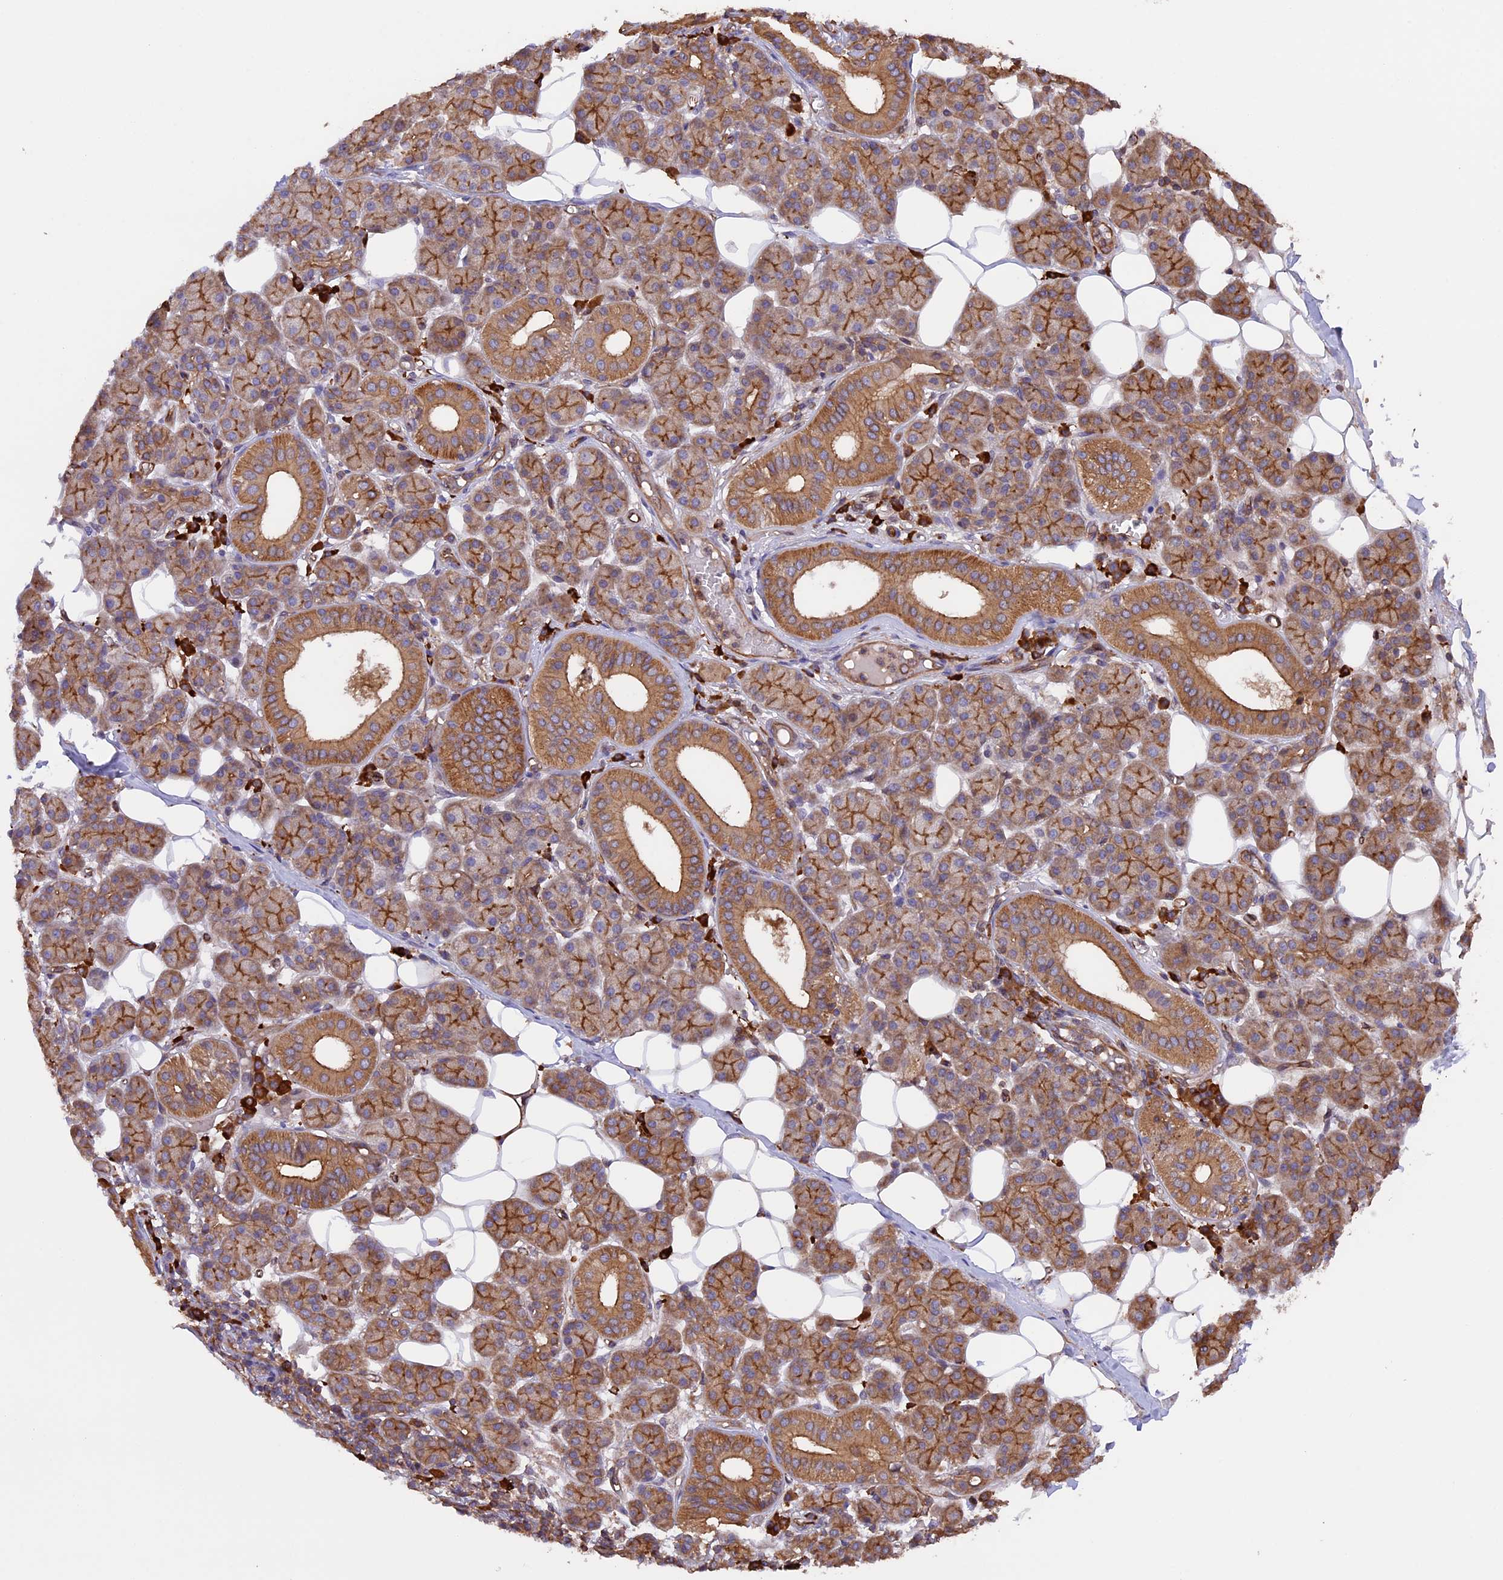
{"staining": {"intensity": "strong", "quantity": ">75%", "location": "cytoplasmic/membranous"}, "tissue": "salivary gland", "cell_type": "Glandular cells", "image_type": "normal", "snomed": [{"axis": "morphology", "description": "Normal tissue, NOS"}, {"axis": "topography", "description": "Salivary gland"}], "caption": "A high amount of strong cytoplasmic/membranous staining is identified in about >75% of glandular cells in normal salivary gland.", "gene": "GAS8", "patient": {"sex": "female", "age": 33}}